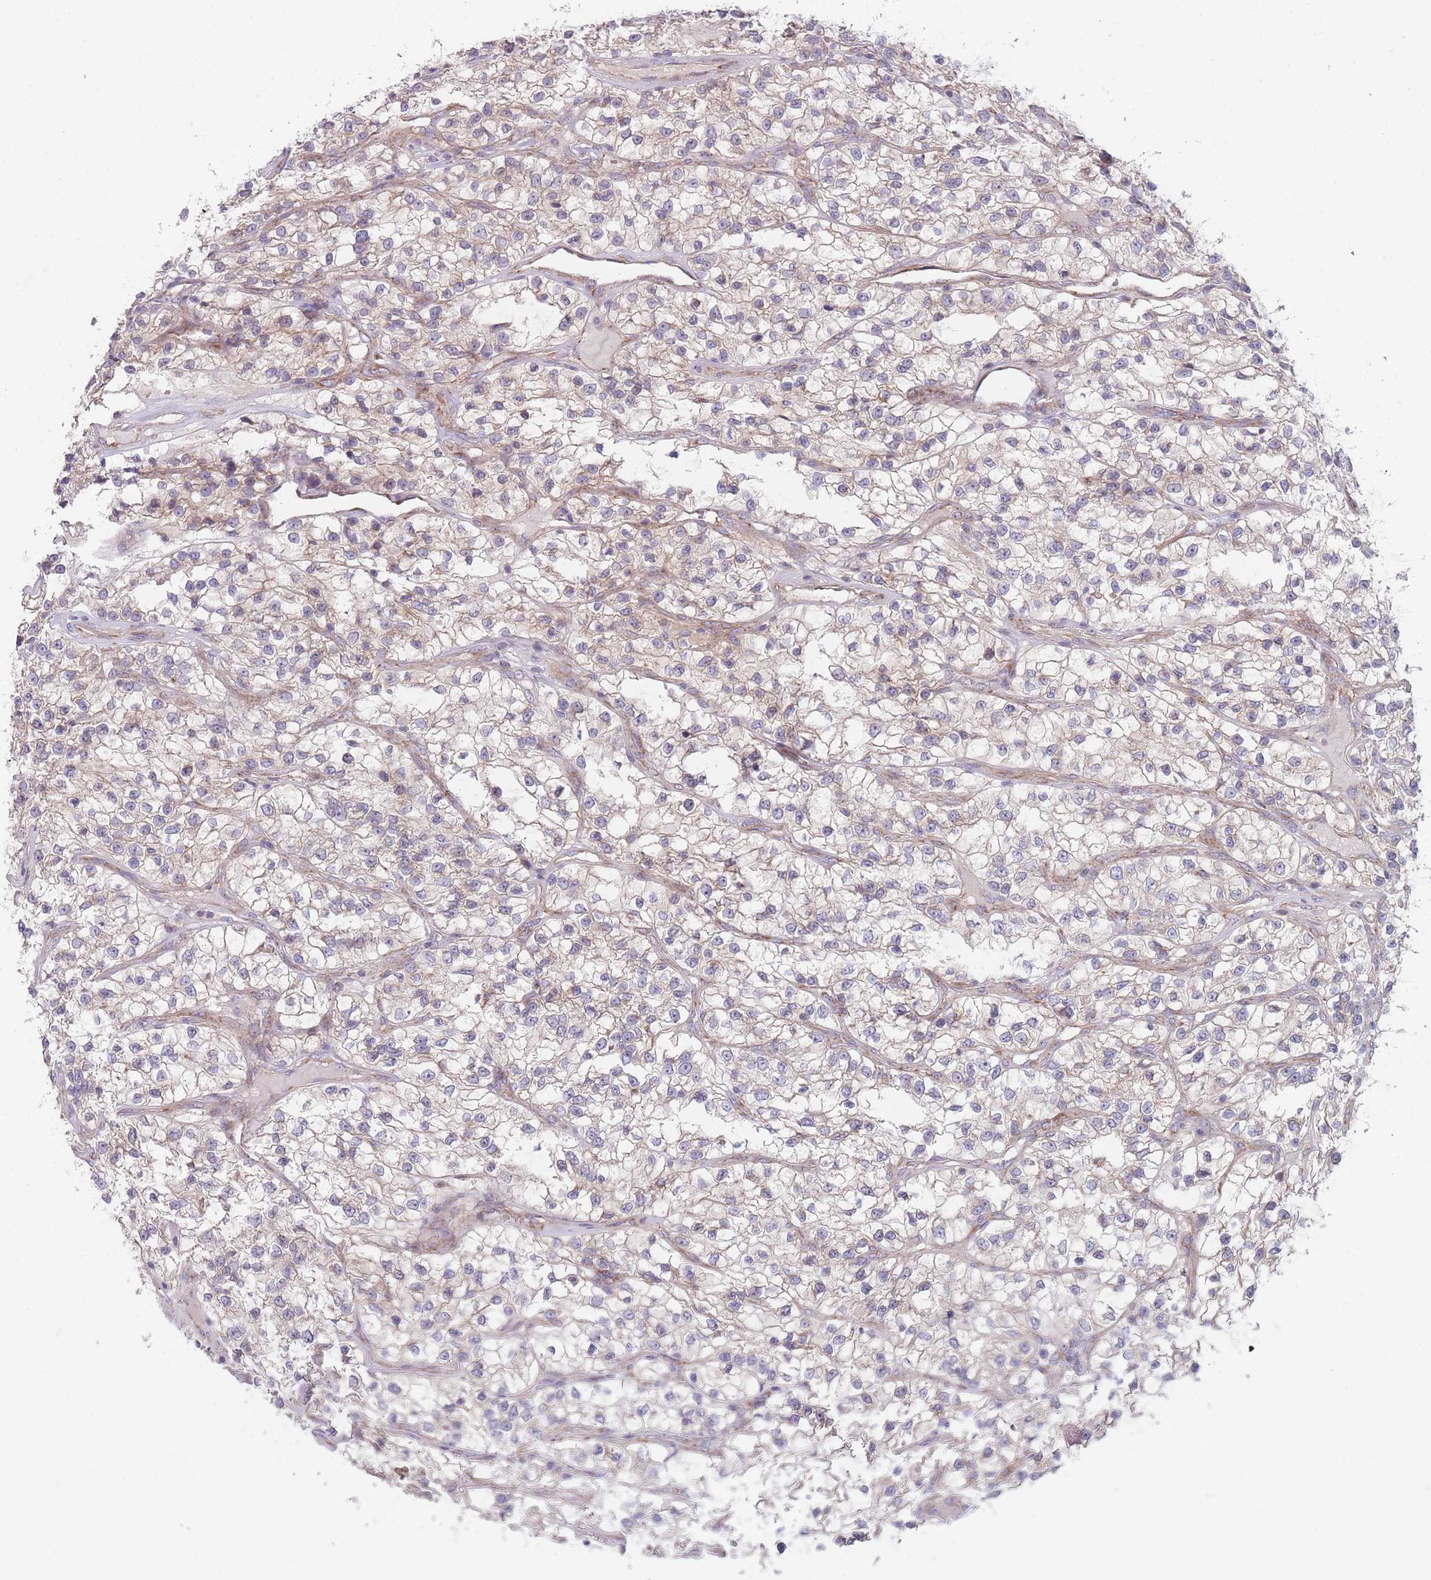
{"staining": {"intensity": "negative", "quantity": "none", "location": "none"}, "tissue": "renal cancer", "cell_type": "Tumor cells", "image_type": "cancer", "snomed": [{"axis": "morphology", "description": "Adenocarcinoma, NOS"}, {"axis": "topography", "description": "Kidney"}], "caption": "DAB immunohistochemical staining of renal cancer demonstrates no significant staining in tumor cells. (DAB (3,3'-diaminobenzidine) immunohistochemistry visualized using brightfield microscopy, high magnification).", "gene": "SMPD4", "patient": {"sex": "female", "age": 57}}